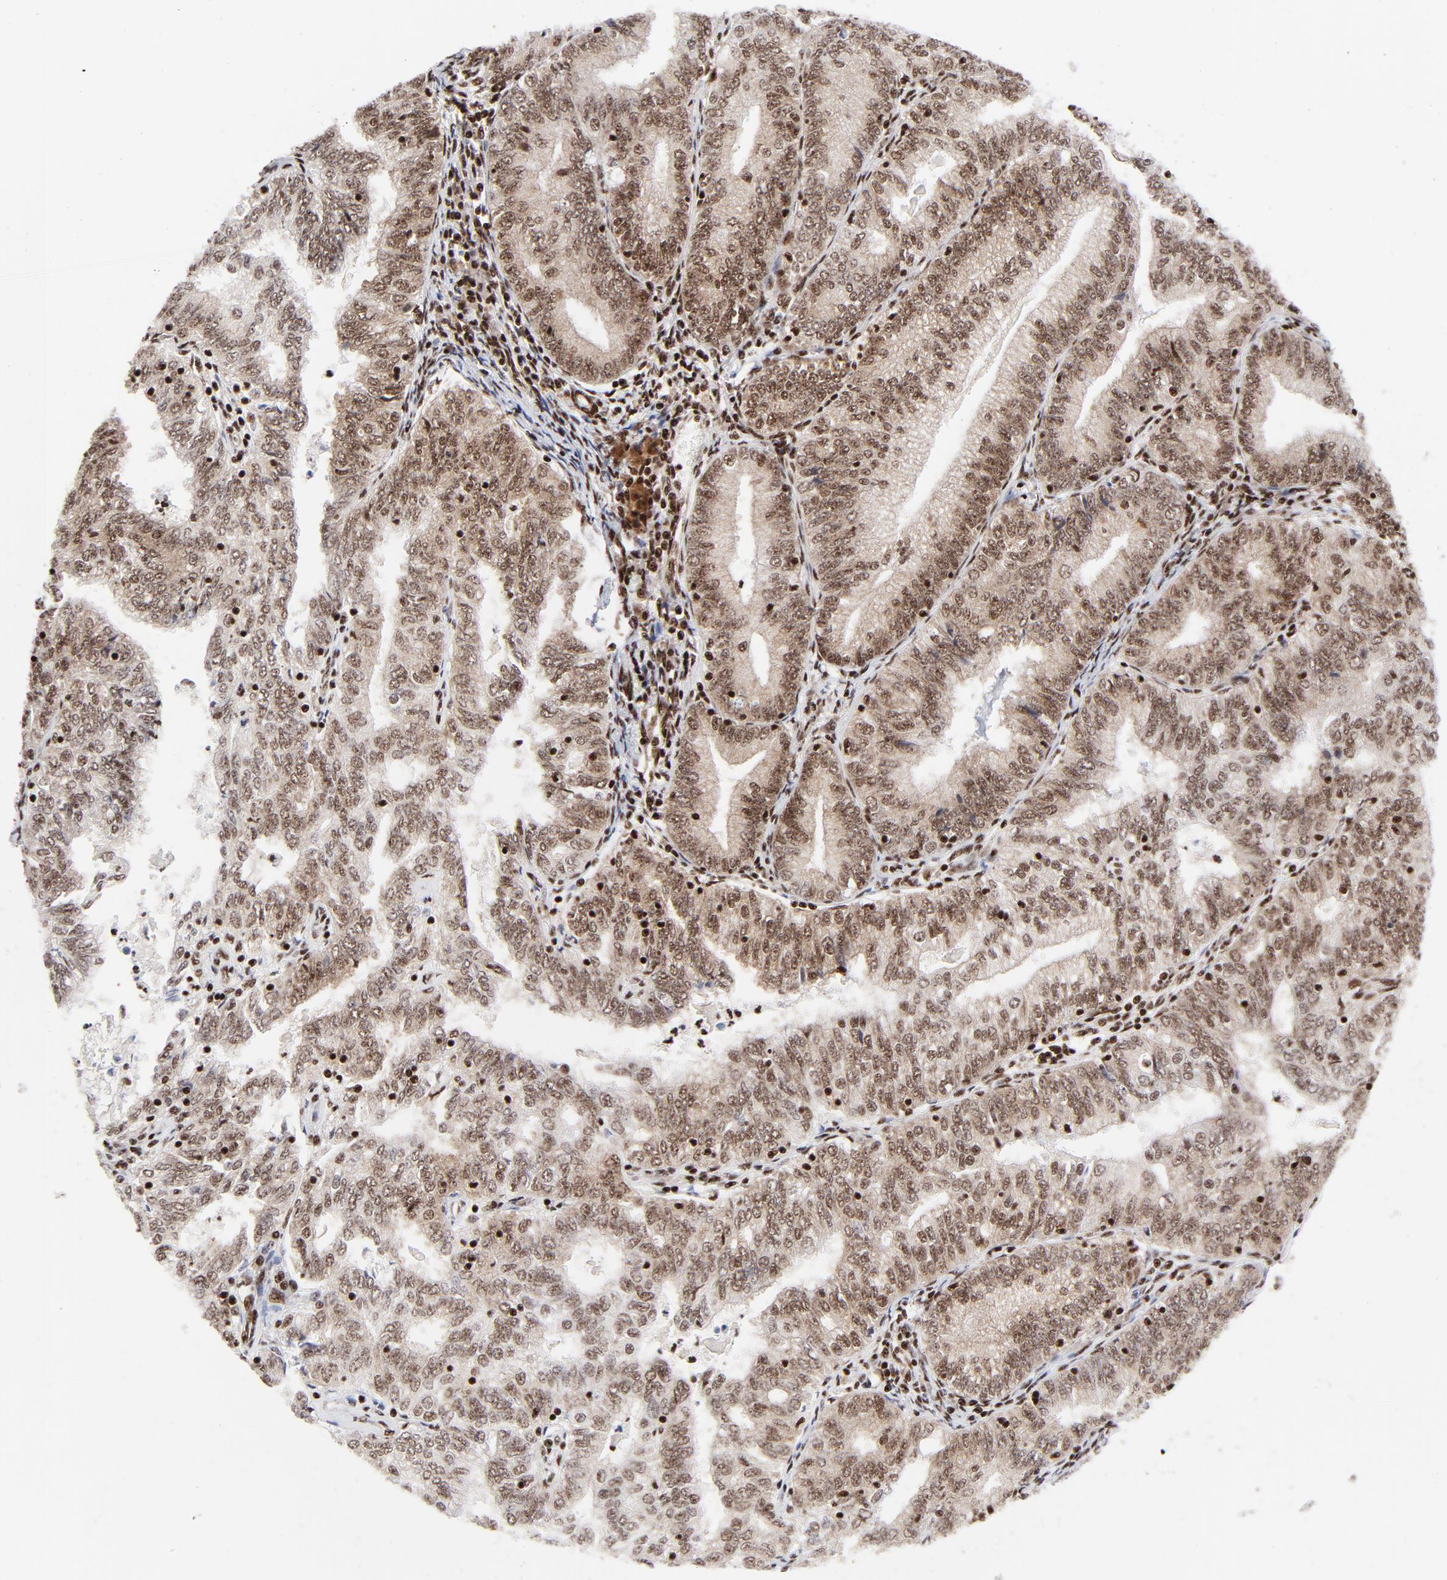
{"staining": {"intensity": "moderate", "quantity": ">75%", "location": "nuclear"}, "tissue": "endometrial cancer", "cell_type": "Tumor cells", "image_type": "cancer", "snomed": [{"axis": "morphology", "description": "Adenocarcinoma, NOS"}, {"axis": "topography", "description": "Endometrium"}], "caption": "Approximately >75% of tumor cells in human endometrial adenocarcinoma display moderate nuclear protein expression as visualized by brown immunohistochemical staining.", "gene": "NFYB", "patient": {"sex": "female", "age": 69}}